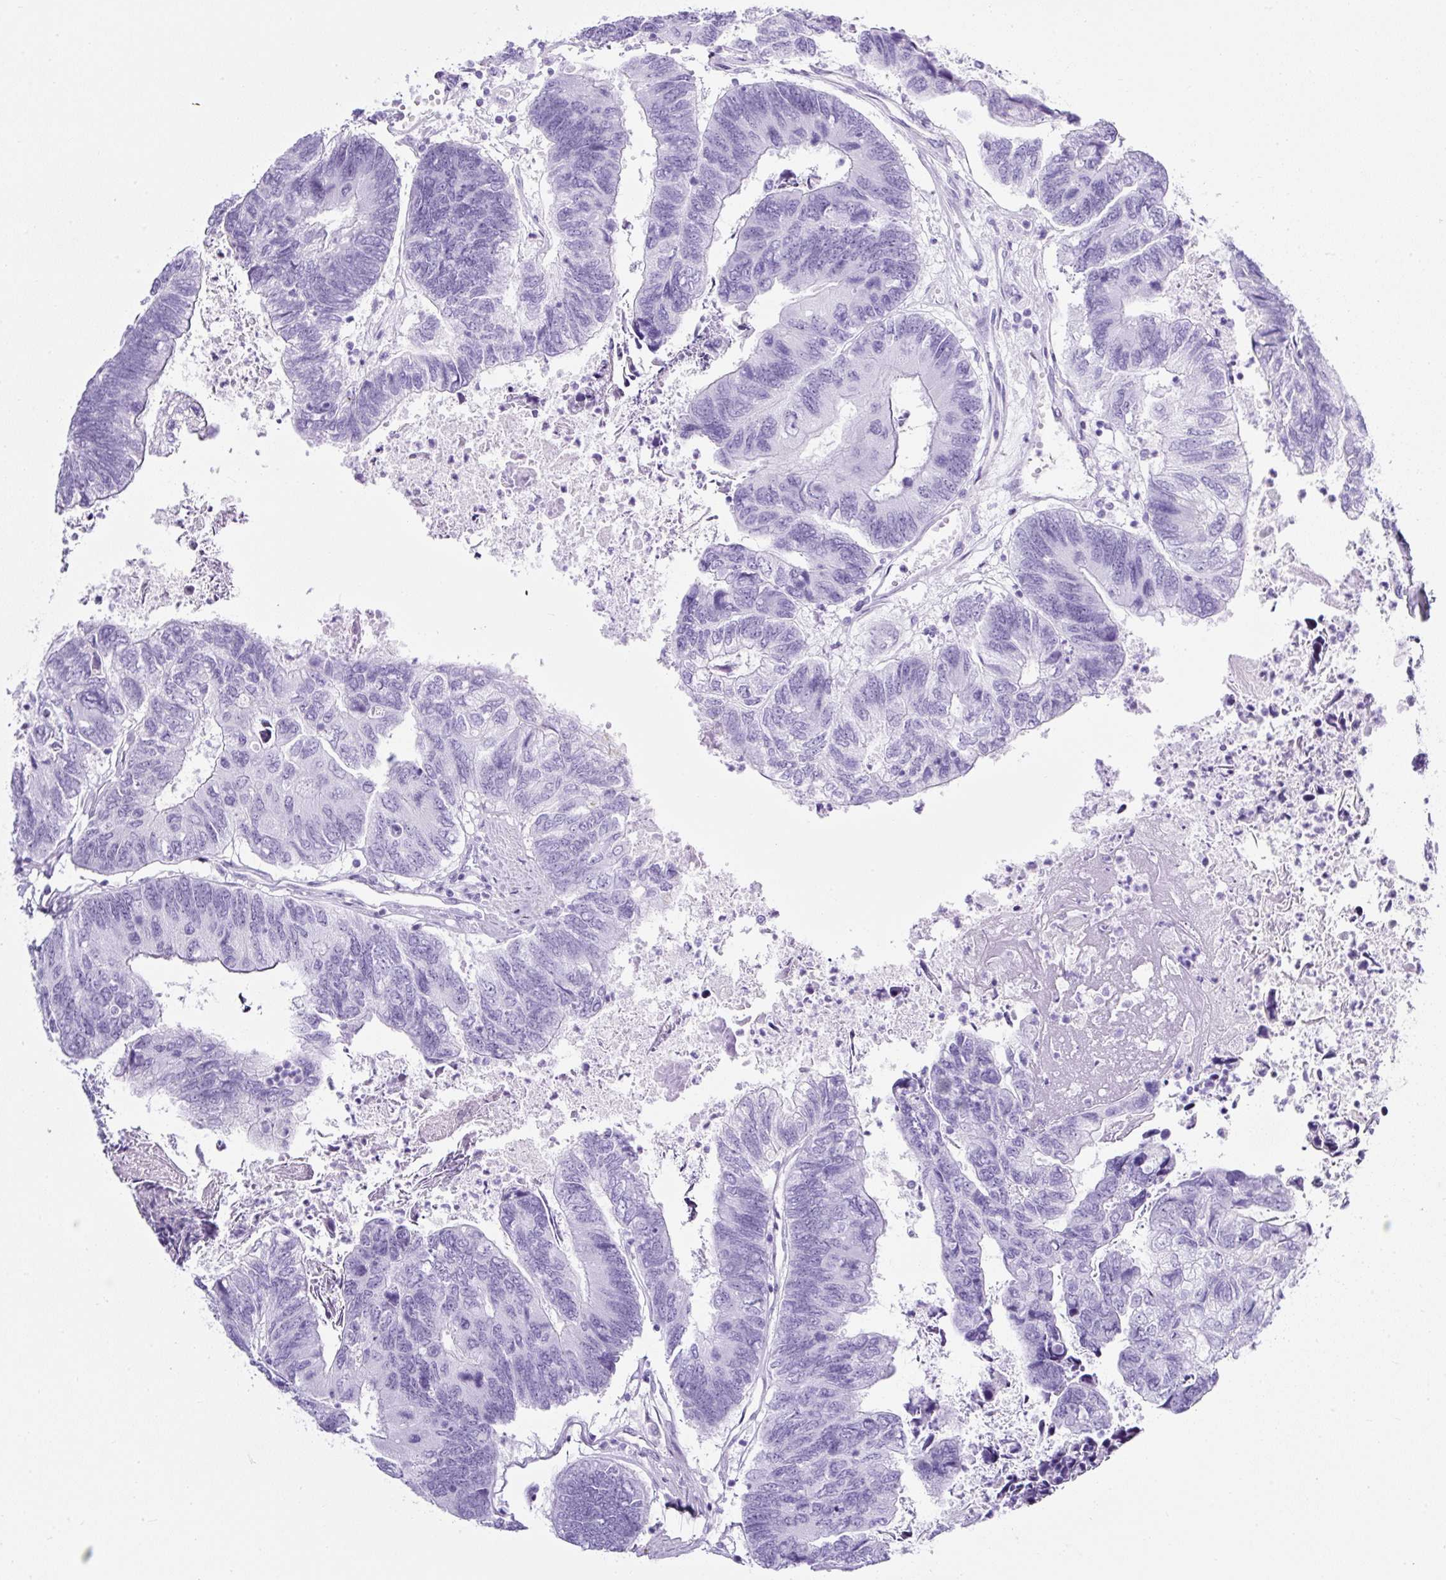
{"staining": {"intensity": "negative", "quantity": "none", "location": "none"}, "tissue": "colorectal cancer", "cell_type": "Tumor cells", "image_type": "cancer", "snomed": [{"axis": "morphology", "description": "Adenocarcinoma, NOS"}, {"axis": "topography", "description": "Colon"}], "caption": "This is an immunohistochemistry micrograph of human colorectal adenocarcinoma. There is no positivity in tumor cells.", "gene": "TMEM200B", "patient": {"sex": "female", "age": 67}}